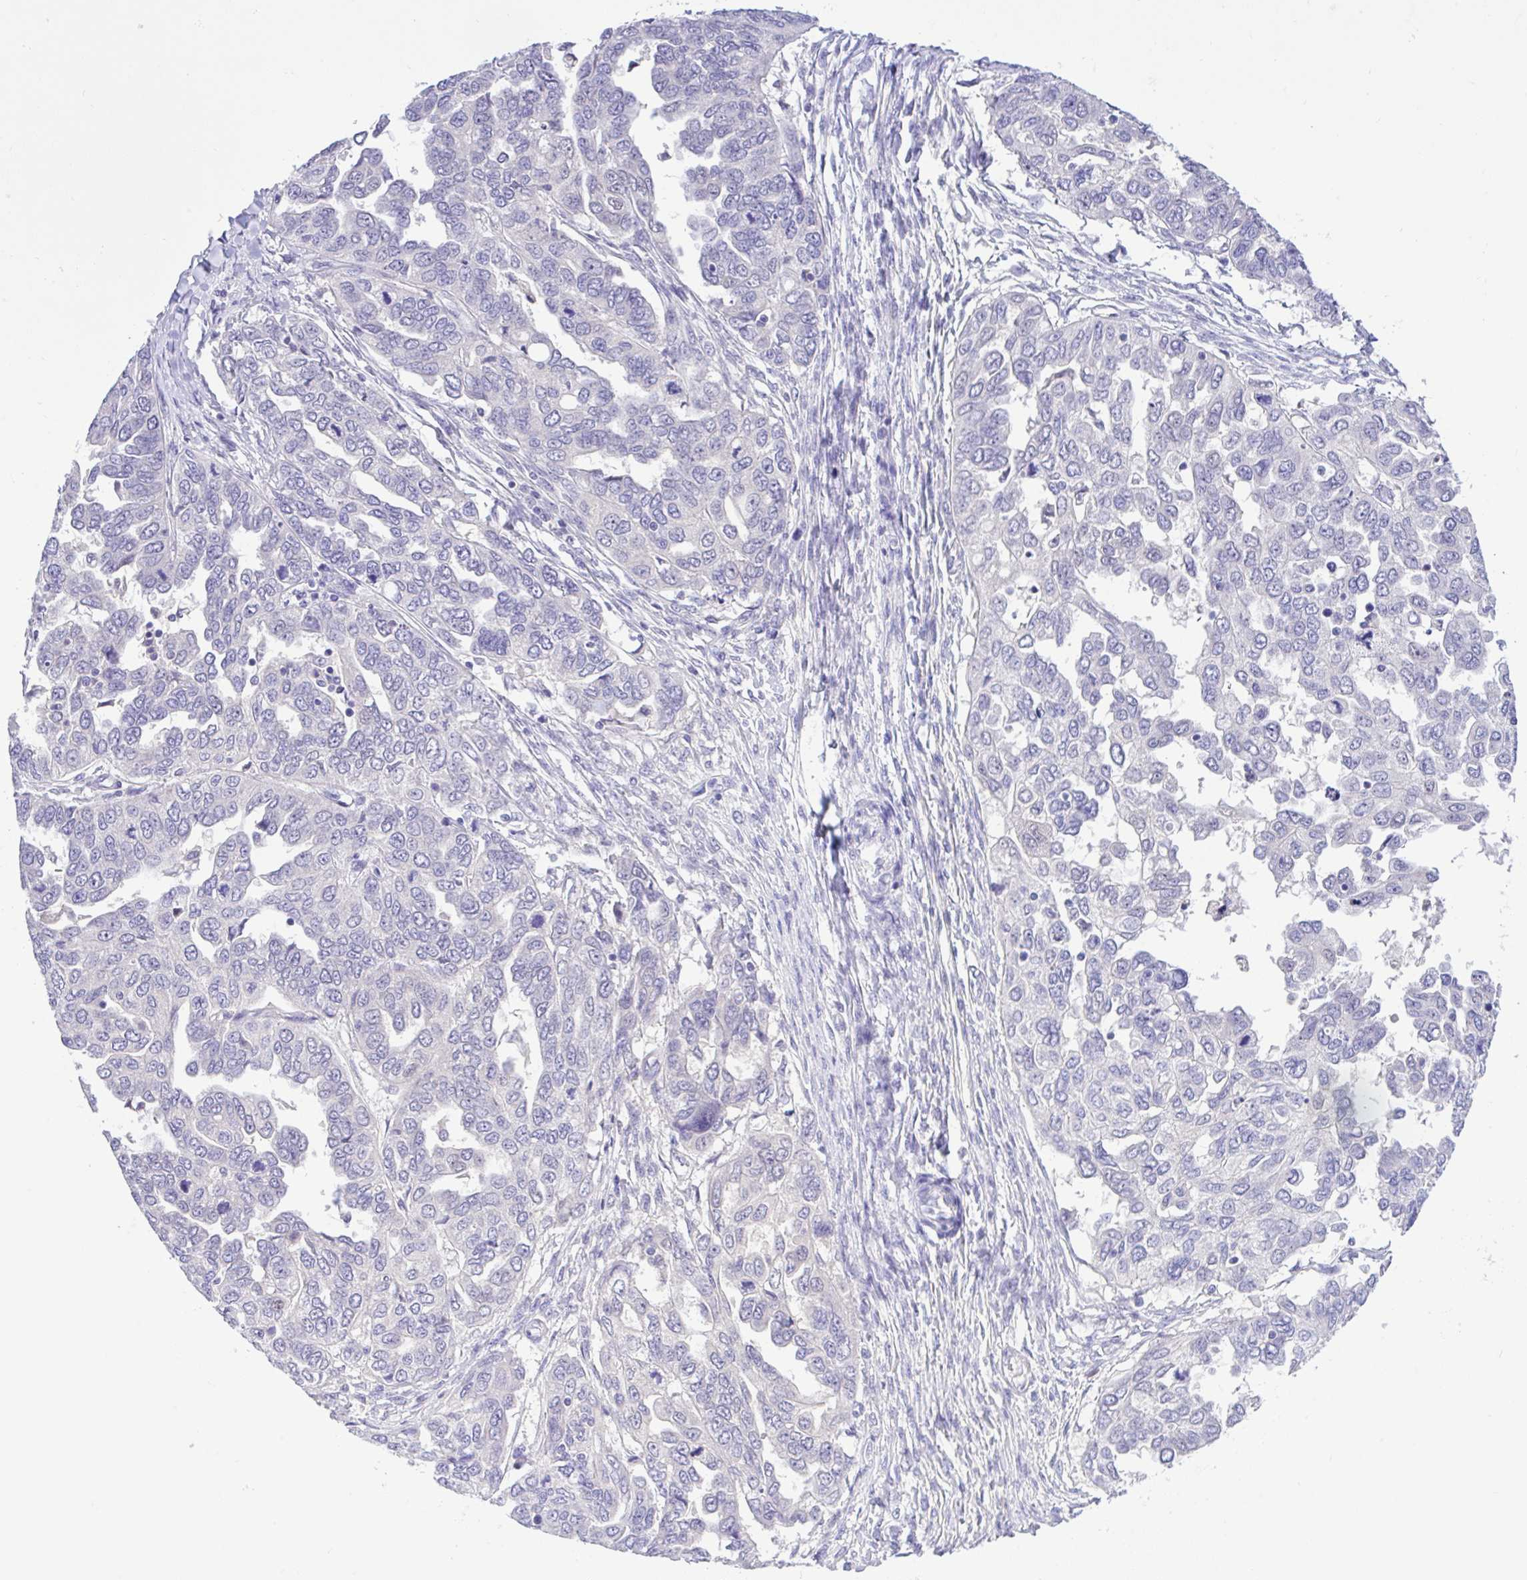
{"staining": {"intensity": "negative", "quantity": "none", "location": "none"}, "tissue": "ovarian cancer", "cell_type": "Tumor cells", "image_type": "cancer", "snomed": [{"axis": "morphology", "description": "Cystadenocarcinoma, serous, NOS"}, {"axis": "topography", "description": "Ovary"}], "caption": "A micrograph of ovarian cancer (serous cystadenocarcinoma) stained for a protein demonstrates no brown staining in tumor cells.", "gene": "ANO4", "patient": {"sex": "female", "age": 53}}